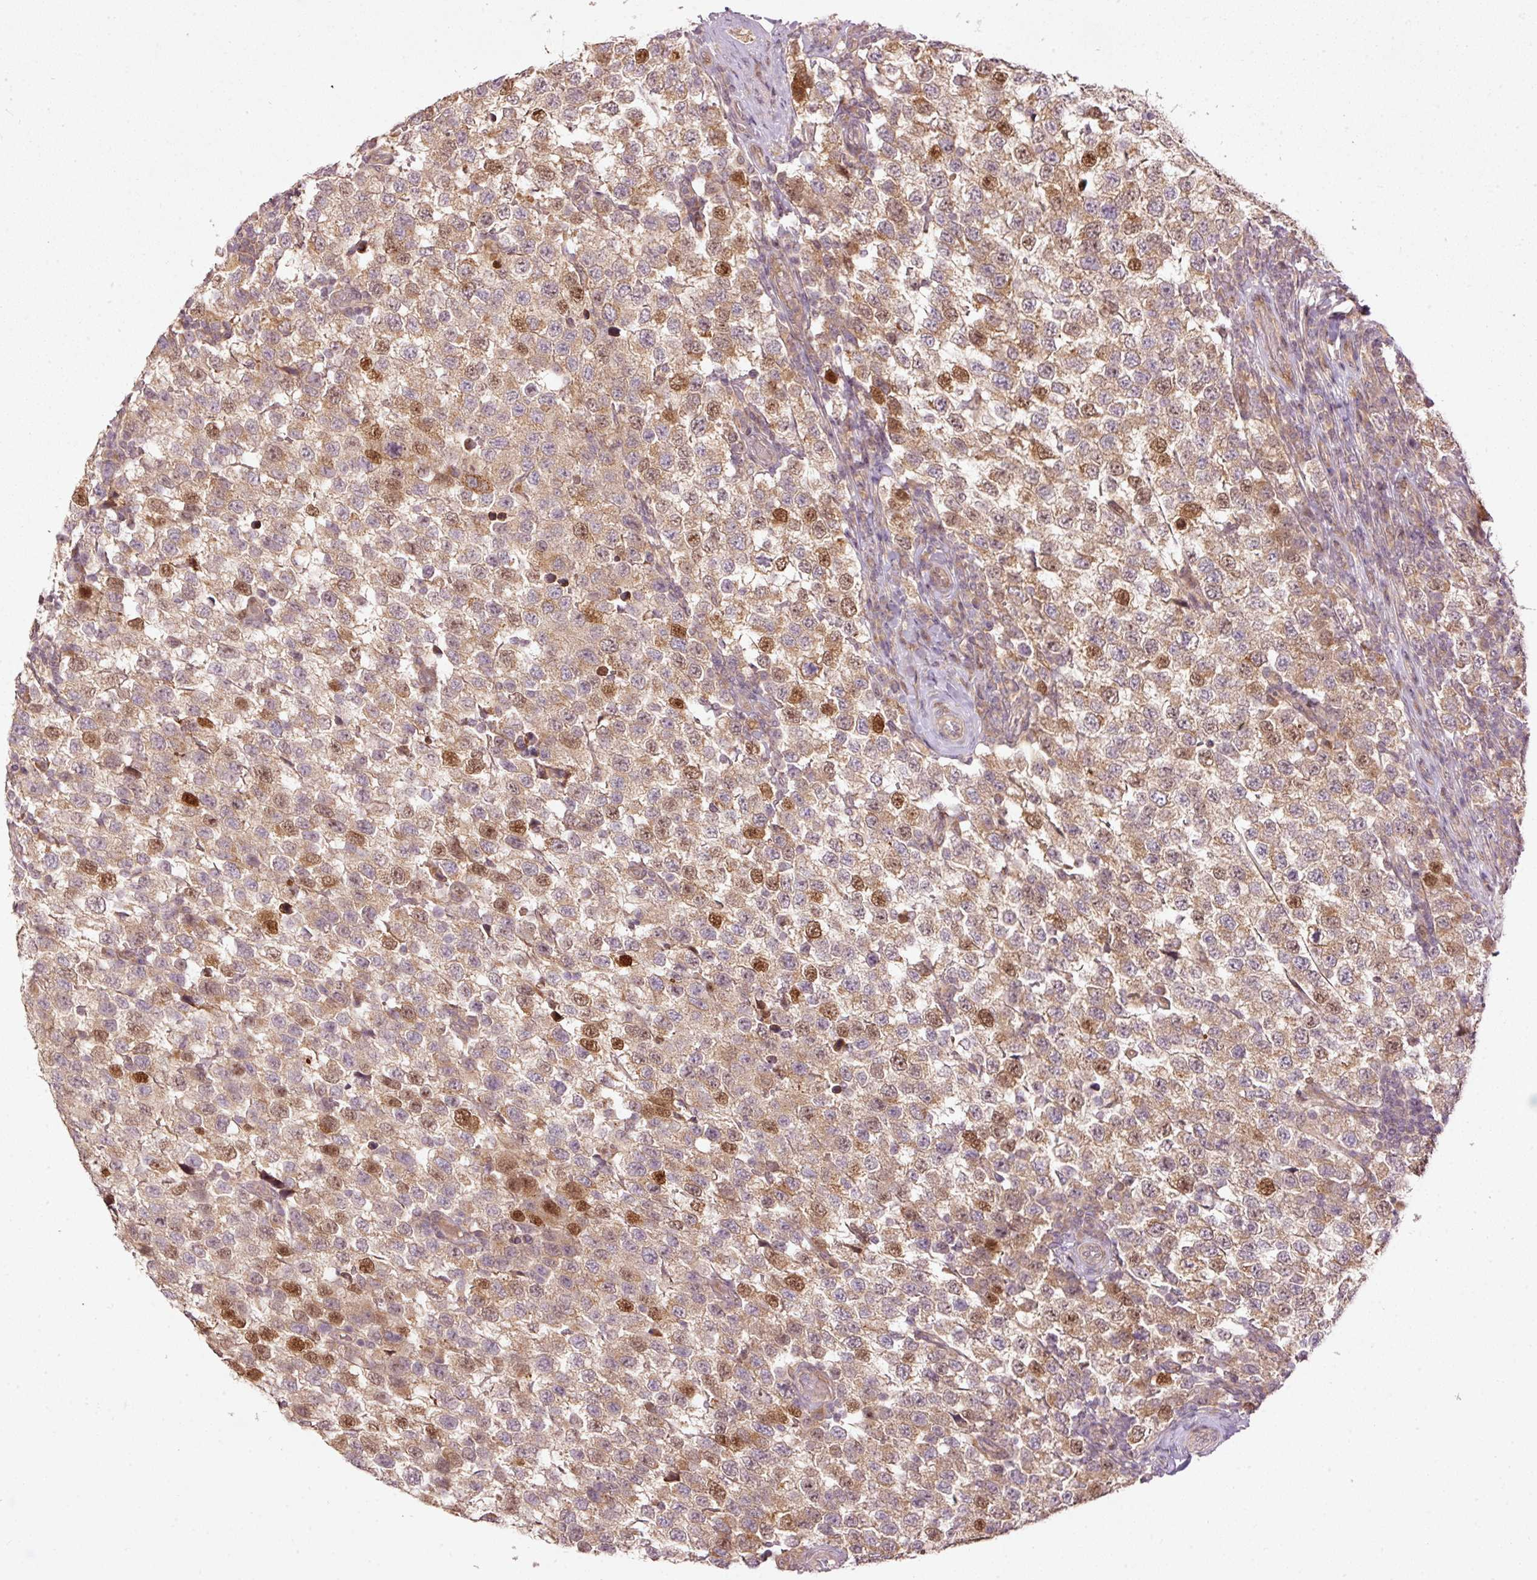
{"staining": {"intensity": "moderate", "quantity": "25%-75%", "location": "cytoplasmic/membranous,nuclear"}, "tissue": "testis cancer", "cell_type": "Tumor cells", "image_type": "cancer", "snomed": [{"axis": "morphology", "description": "Seminoma, NOS"}, {"axis": "topography", "description": "Testis"}], "caption": "Immunohistochemistry of testis cancer exhibits medium levels of moderate cytoplasmic/membranous and nuclear staining in approximately 25%-75% of tumor cells. The protein is shown in brown color, while the nuclei are stained blue.", "gene": "PCDHB1", "patient": {"sex": "male", "age": 34}}